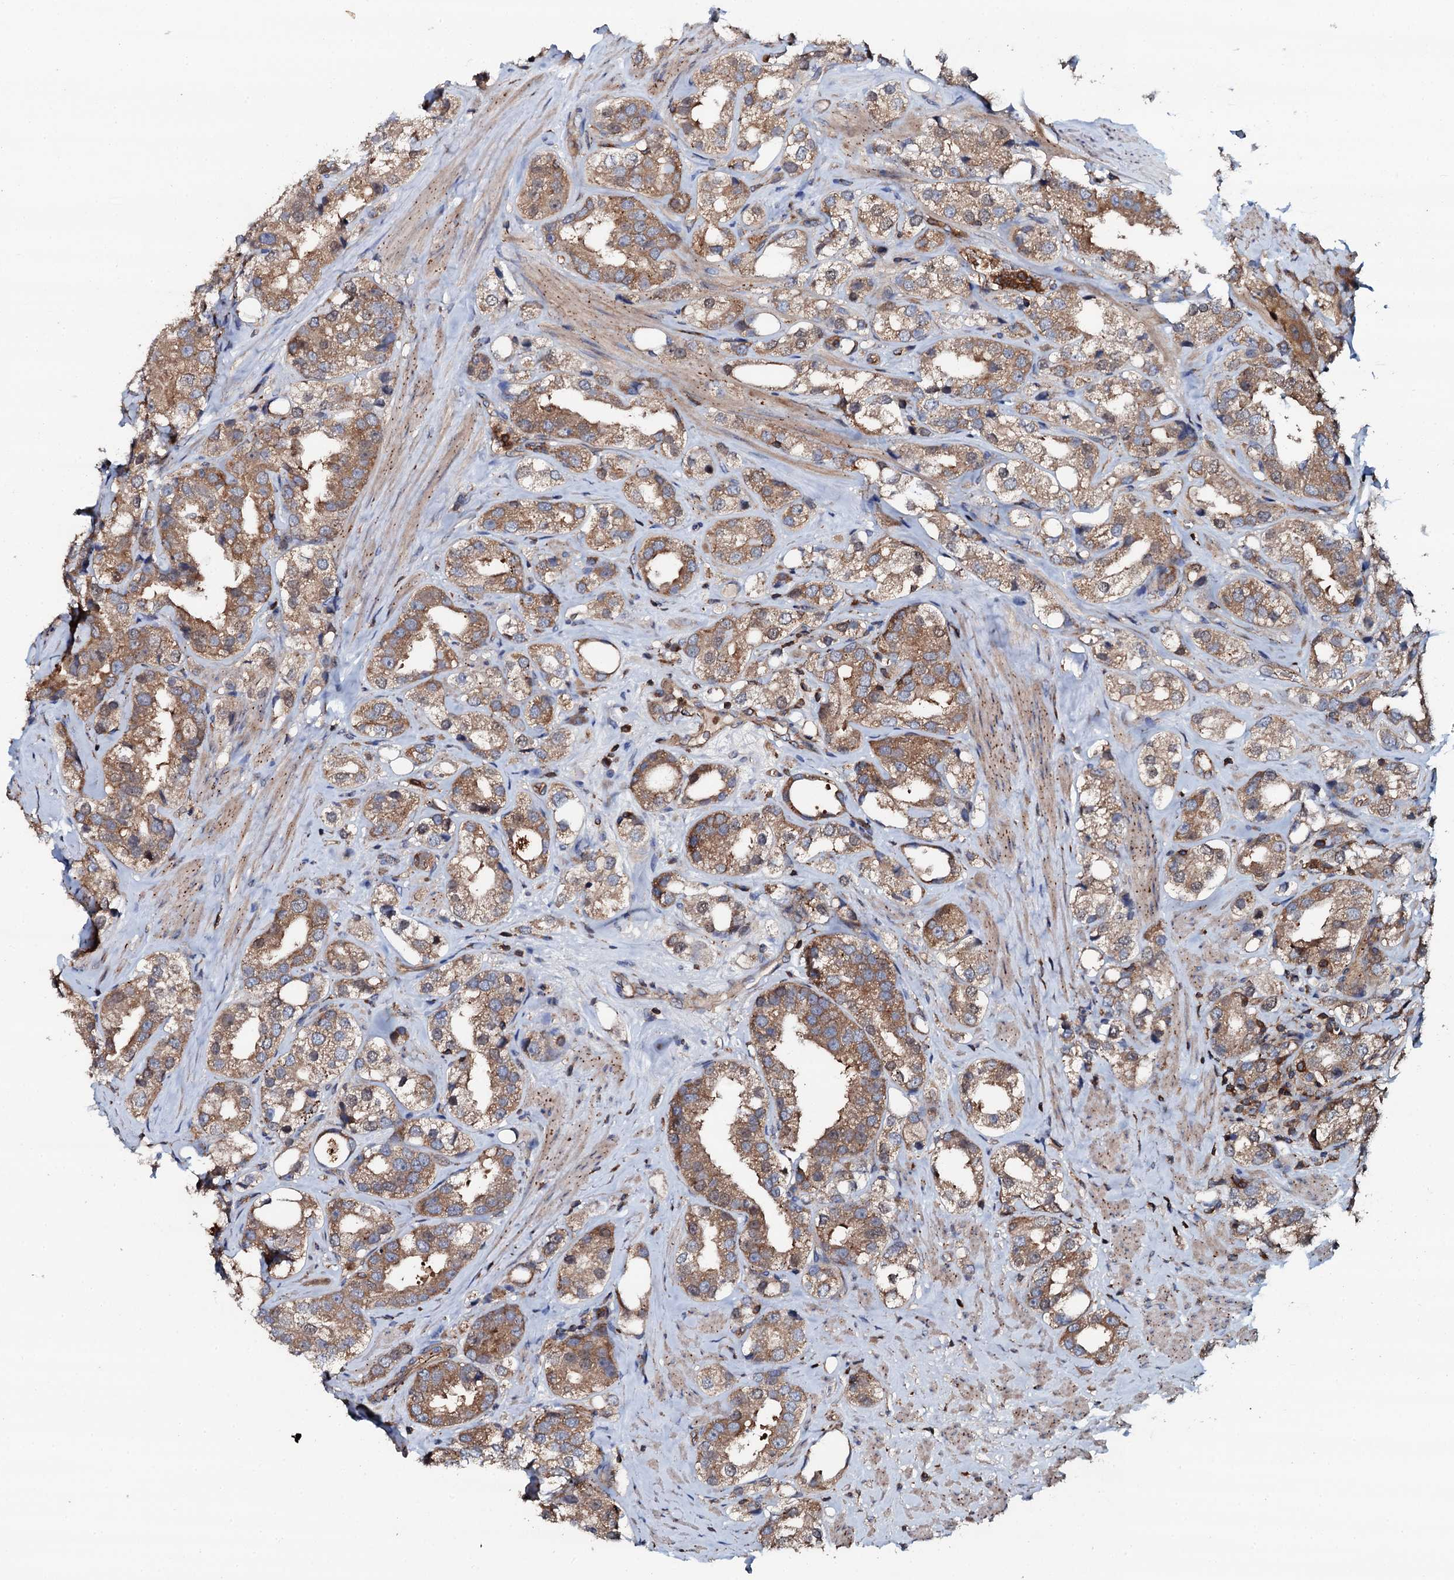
{"staining": {"intensity": "moderate", "quantity": ">75%", "location": "cytoplasmic/membranous"}, "tissue": "prostate cancer", "cell_type": "Tumor cells", "image_type": "cancer", "snomed": [{"axis": "morphology", "description": "Adenocarcinoma, NOS"}, {"axis": "topography", "description": "Prostate"}], "caption": "Tumor cells reveal medium levels of moderate cytoplasmic/membranous staining in approximately >75% of cells in human prostate adenocarcinoma.", "gene": "GRK2", "patient": {"sex": "male", "age": 79}}